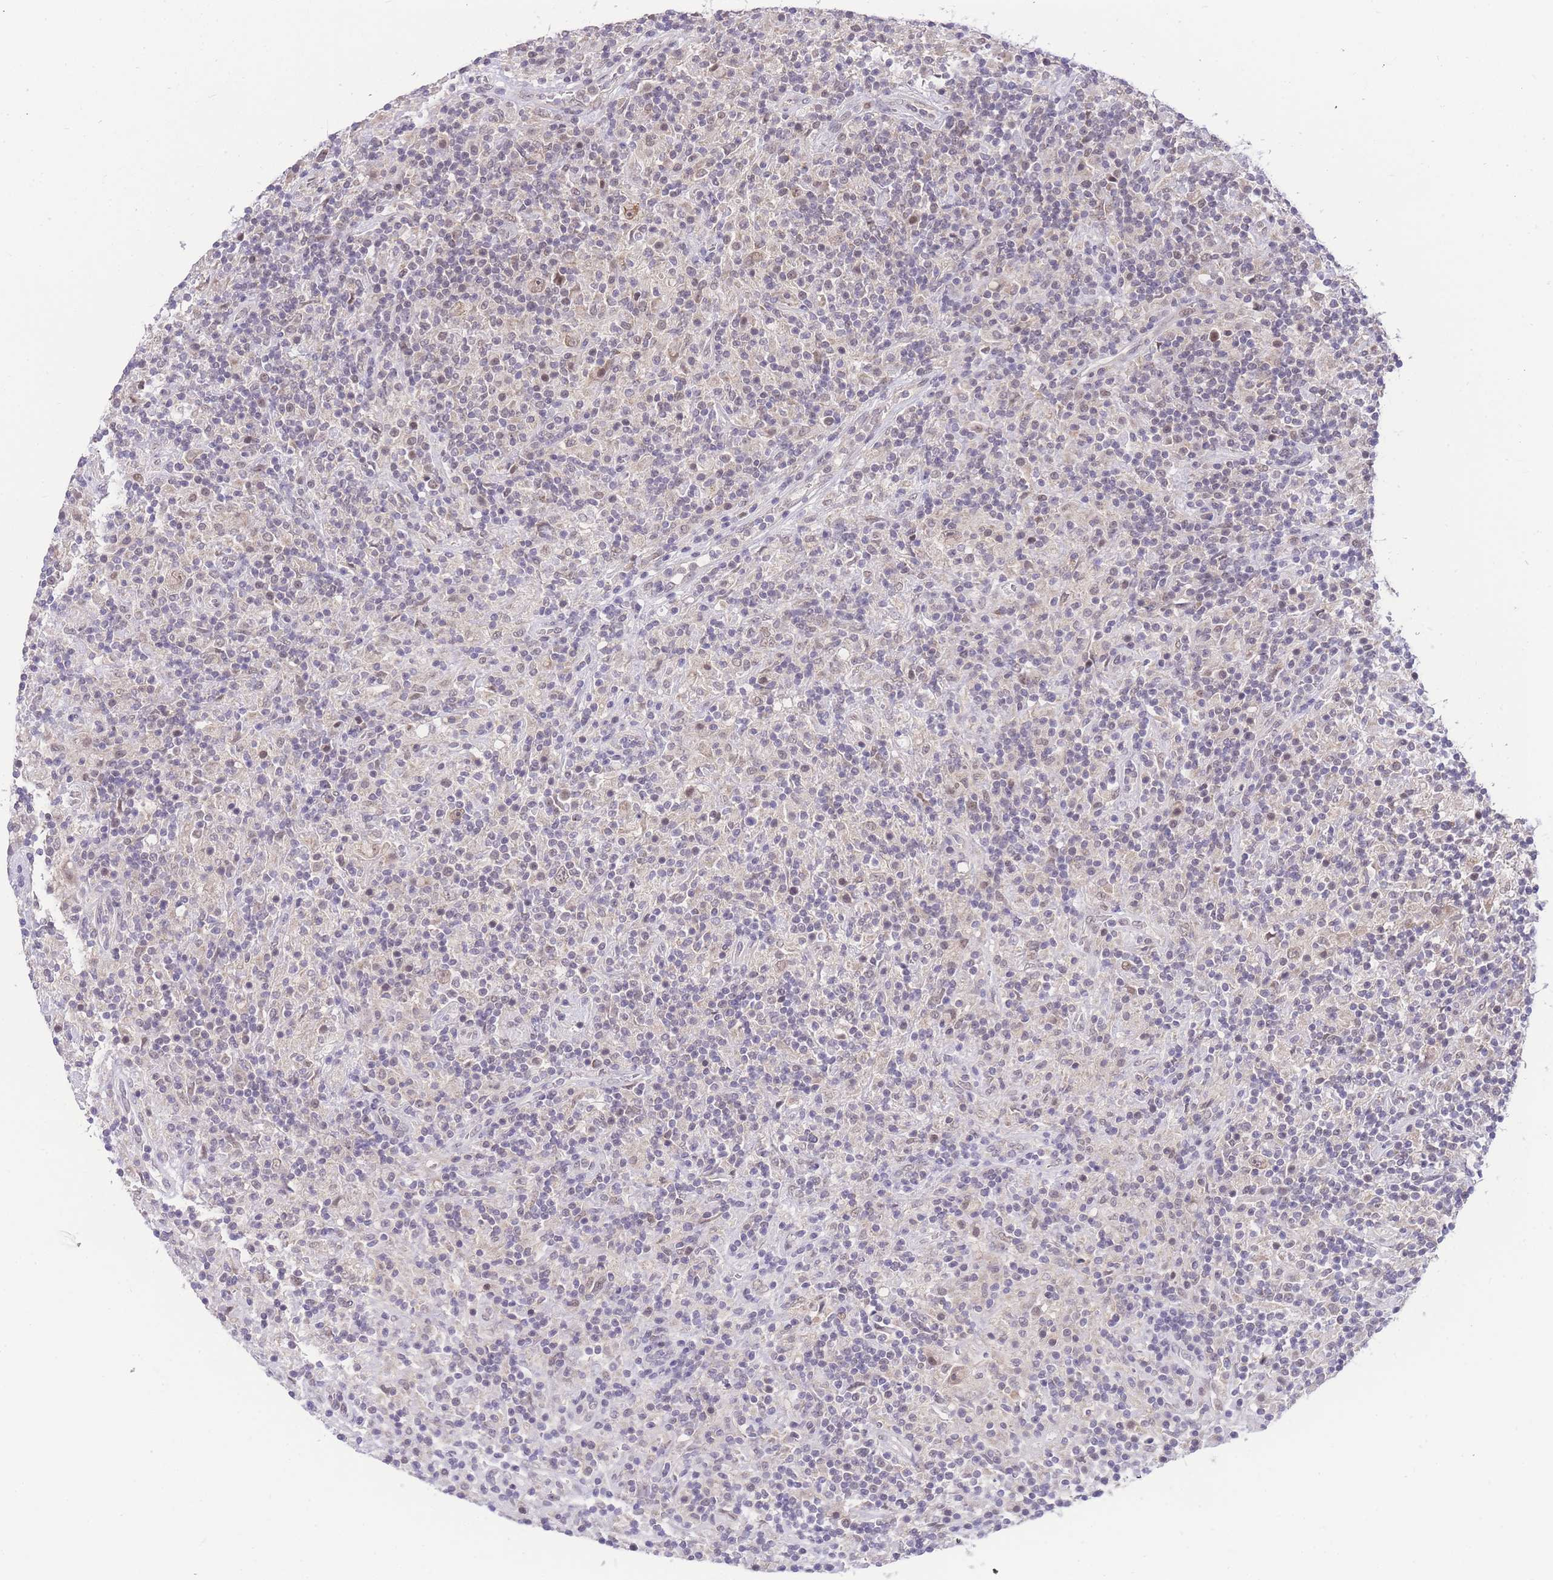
{"staining": {"intensity": "weak", "quantity": ">75%", "location": "cytoplasmic/membranous"}, "tissue": "lymphoma", "cell_type": "Tumor cells", "image_type": "cancer", "snomed": [{"axis": "morphology", "description": "Hodgkin's disease, NOS"}, {"axis": "topography", "description": "Lymph node"}], "caption": "A photomicrograph showing weak cytoplasmic/membranous positivity in about >75% of tumor cells in lymphoma, as visualized by brown immunohistochemical staining.", "gene": "PUS10", "patient": {"sex": "male", "age": 70}}